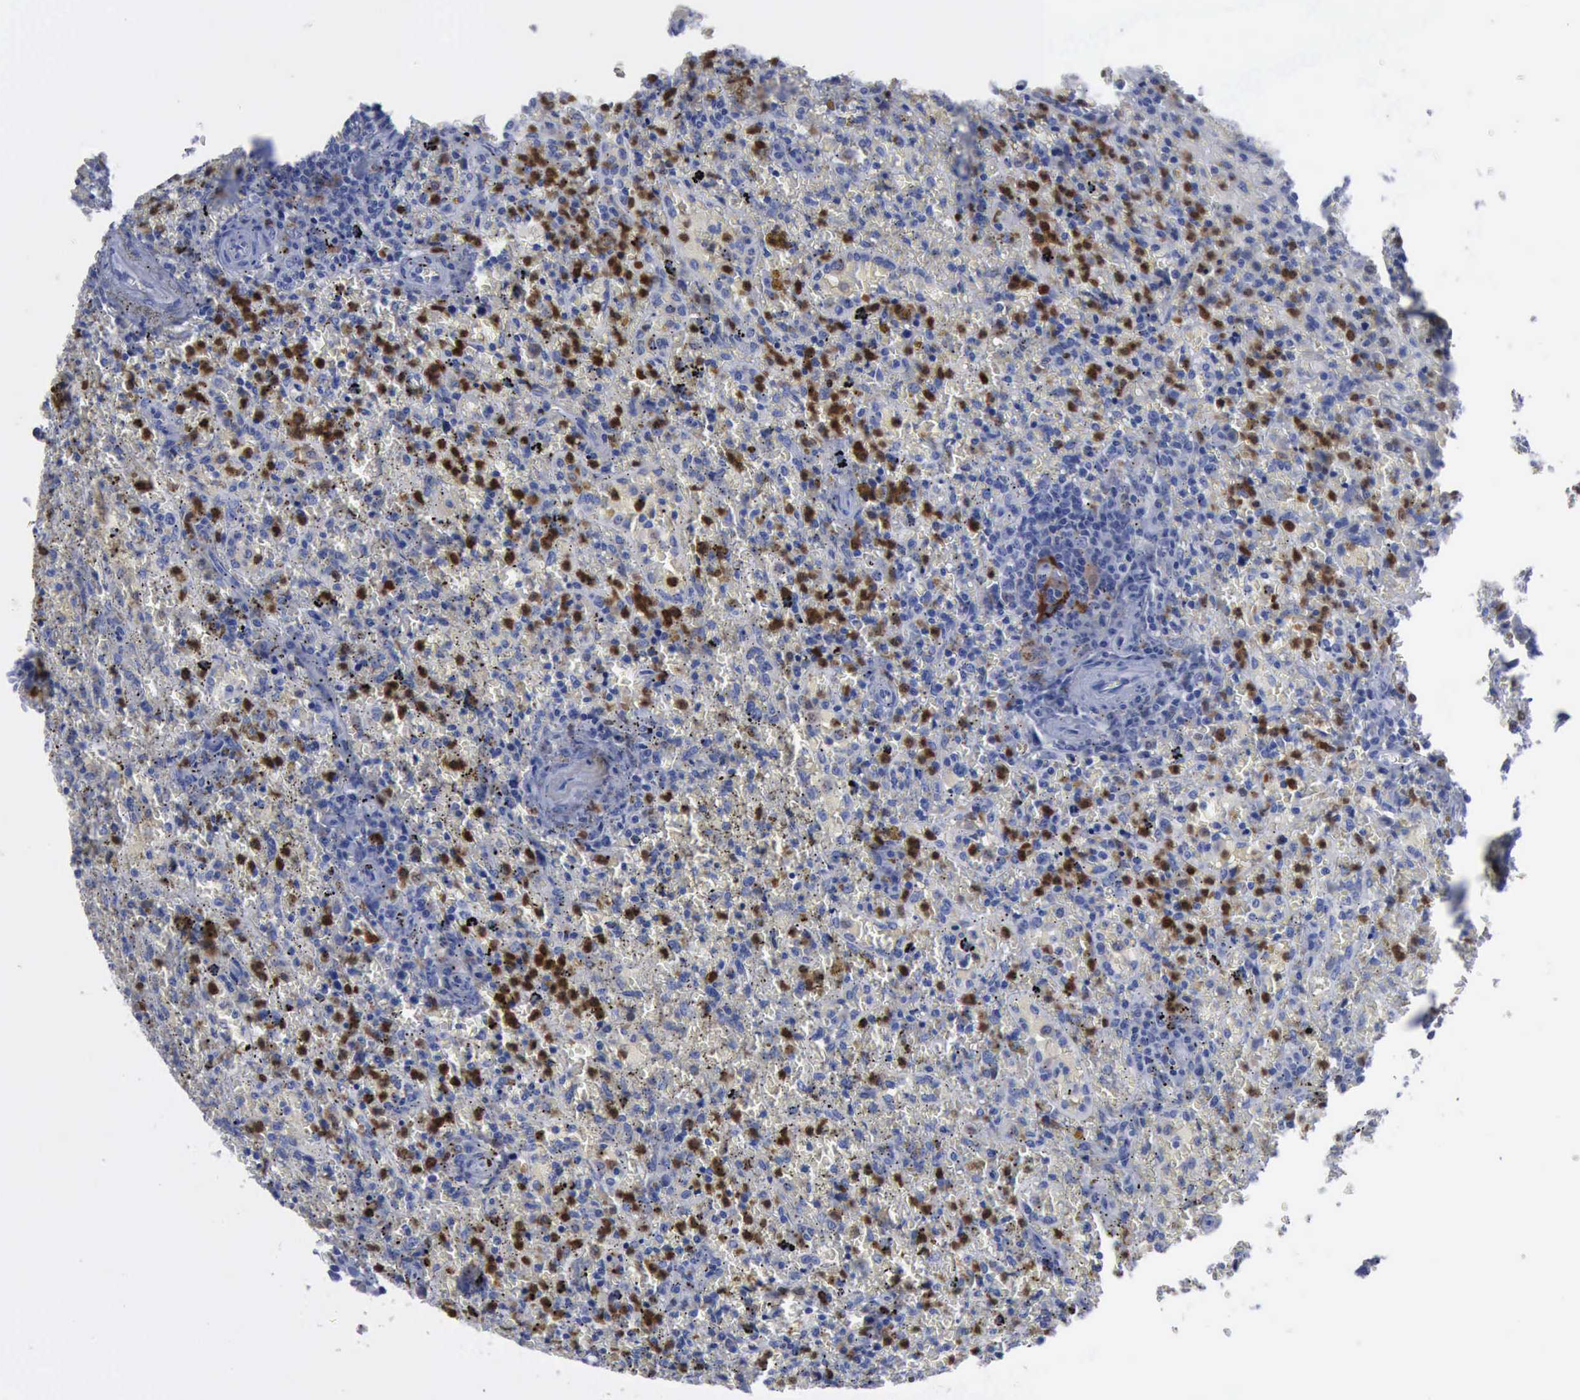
{"staining": {"intensity": "negative", "quantity": "none", "location": "none"}, "tissue": "lymphoma", "cell_type": "Tumor cells", "image_type": "cancer", "snomed": [{"axis": "morphology", "description": "Malignant lymphoma, non-Hodgkin's type, High grade"}, {"axis": "topography", "description": "Spleen"}, {"axis": "topography", "description": "Lymph node"}], "caption": "This is a photomicrograph of immunohistochemistry (IHC) staining of lymphoma, which shows no staining in tumor cells.", "gene": "CSTA", "patient": {"sex": "female", "age": 70}}